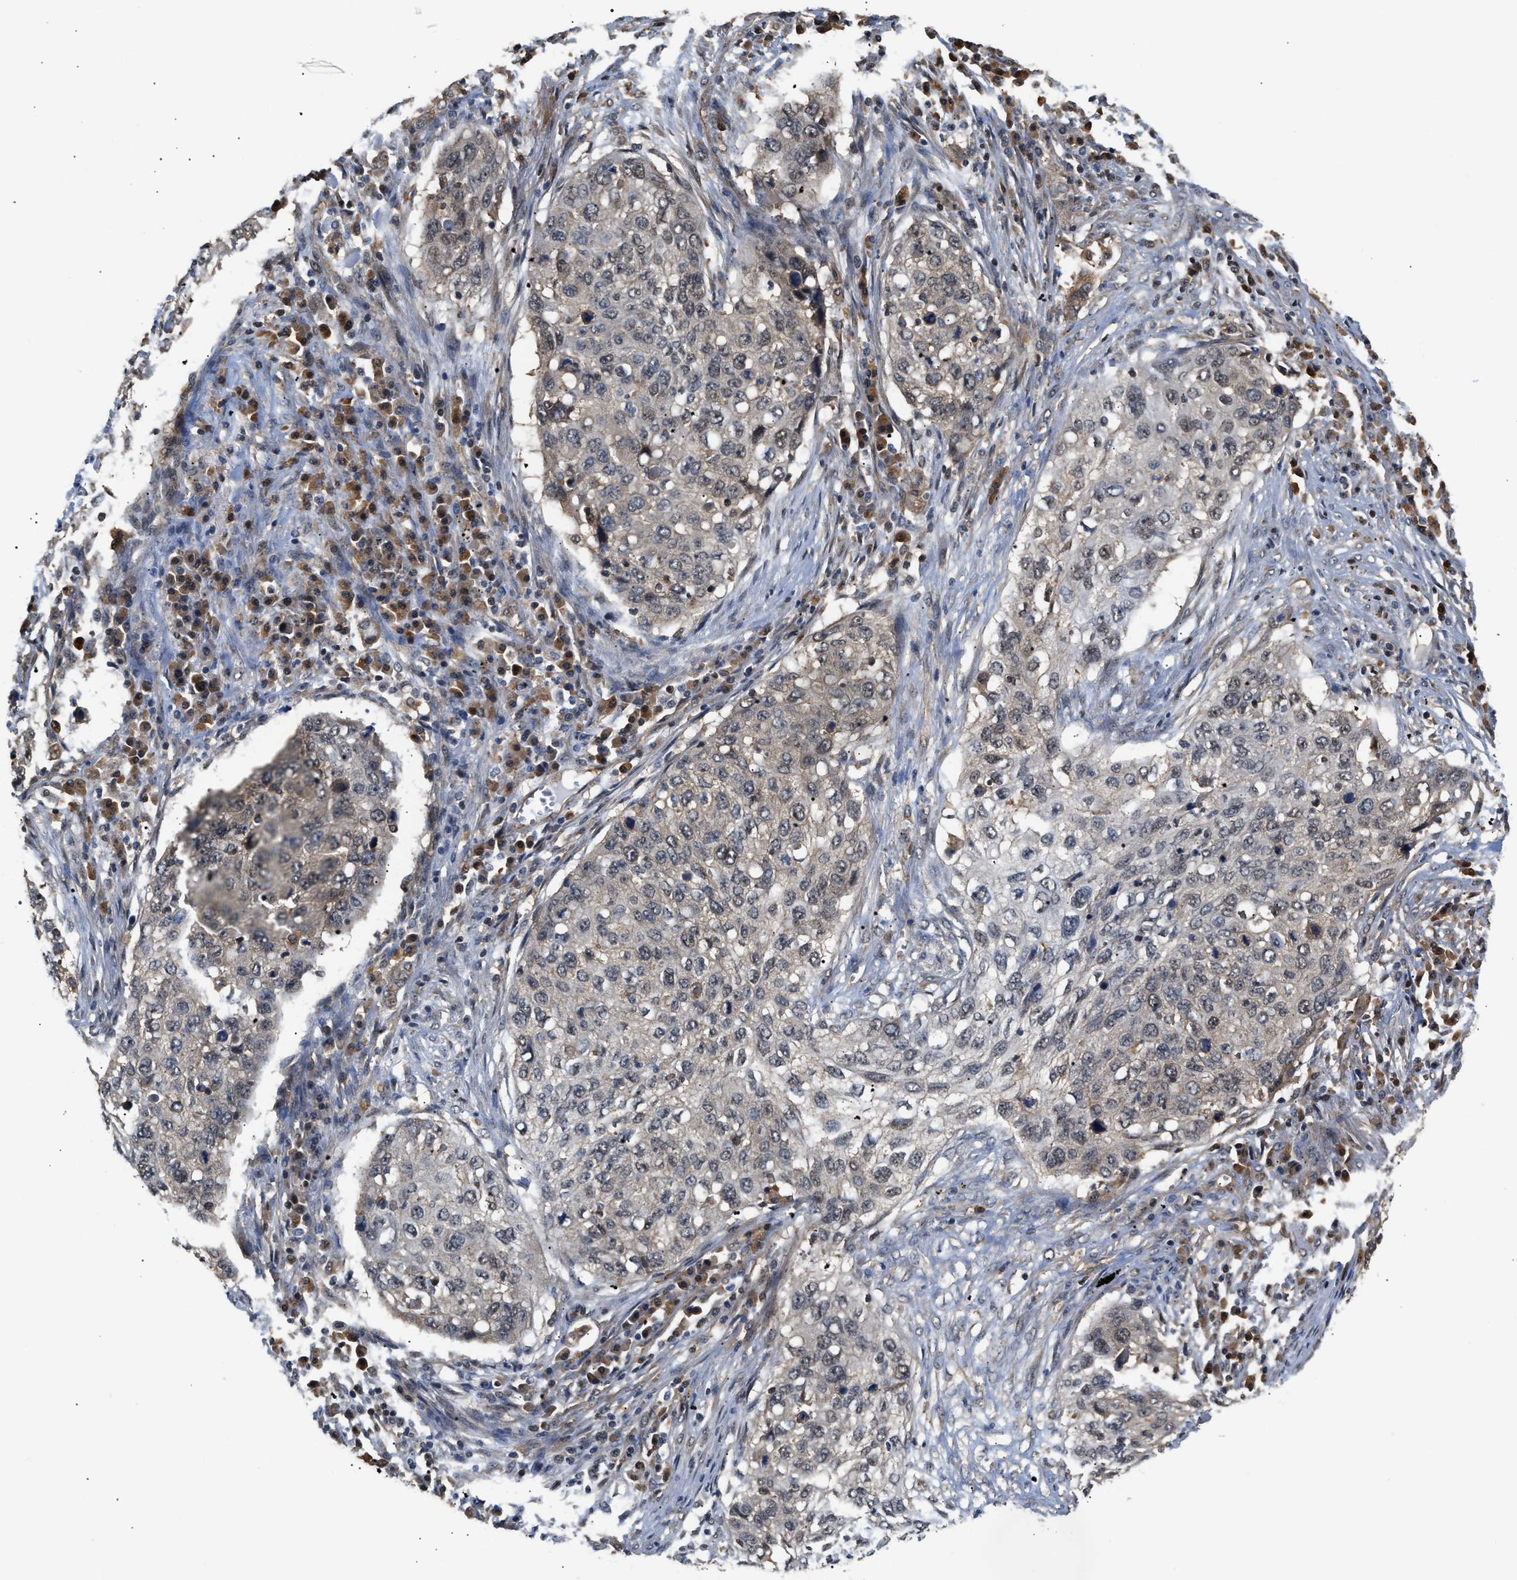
{"staining": {"intensity": "negative", "quantity": "none", "location": "none"}, "tissue": "lung cancer", "cell_type": "Tumor cells", "image_type": "cancer", "snomed": [{"axis": "morphology", "description": "Squamous cell carcinoma, NOS"}, {"axis": "topography", "description": "Lung"}], "caption": "Immunohistochemical staining of lung squamous cell carcinoma demonstrates no significant staining in tumor cells. (DAB (3,3'-diaminobenzidine) immunohistochemistry (IHC) with hematoxylin counter stain).", "gene": "SCAI", "patient": {"sex": "female", "age": 63}}